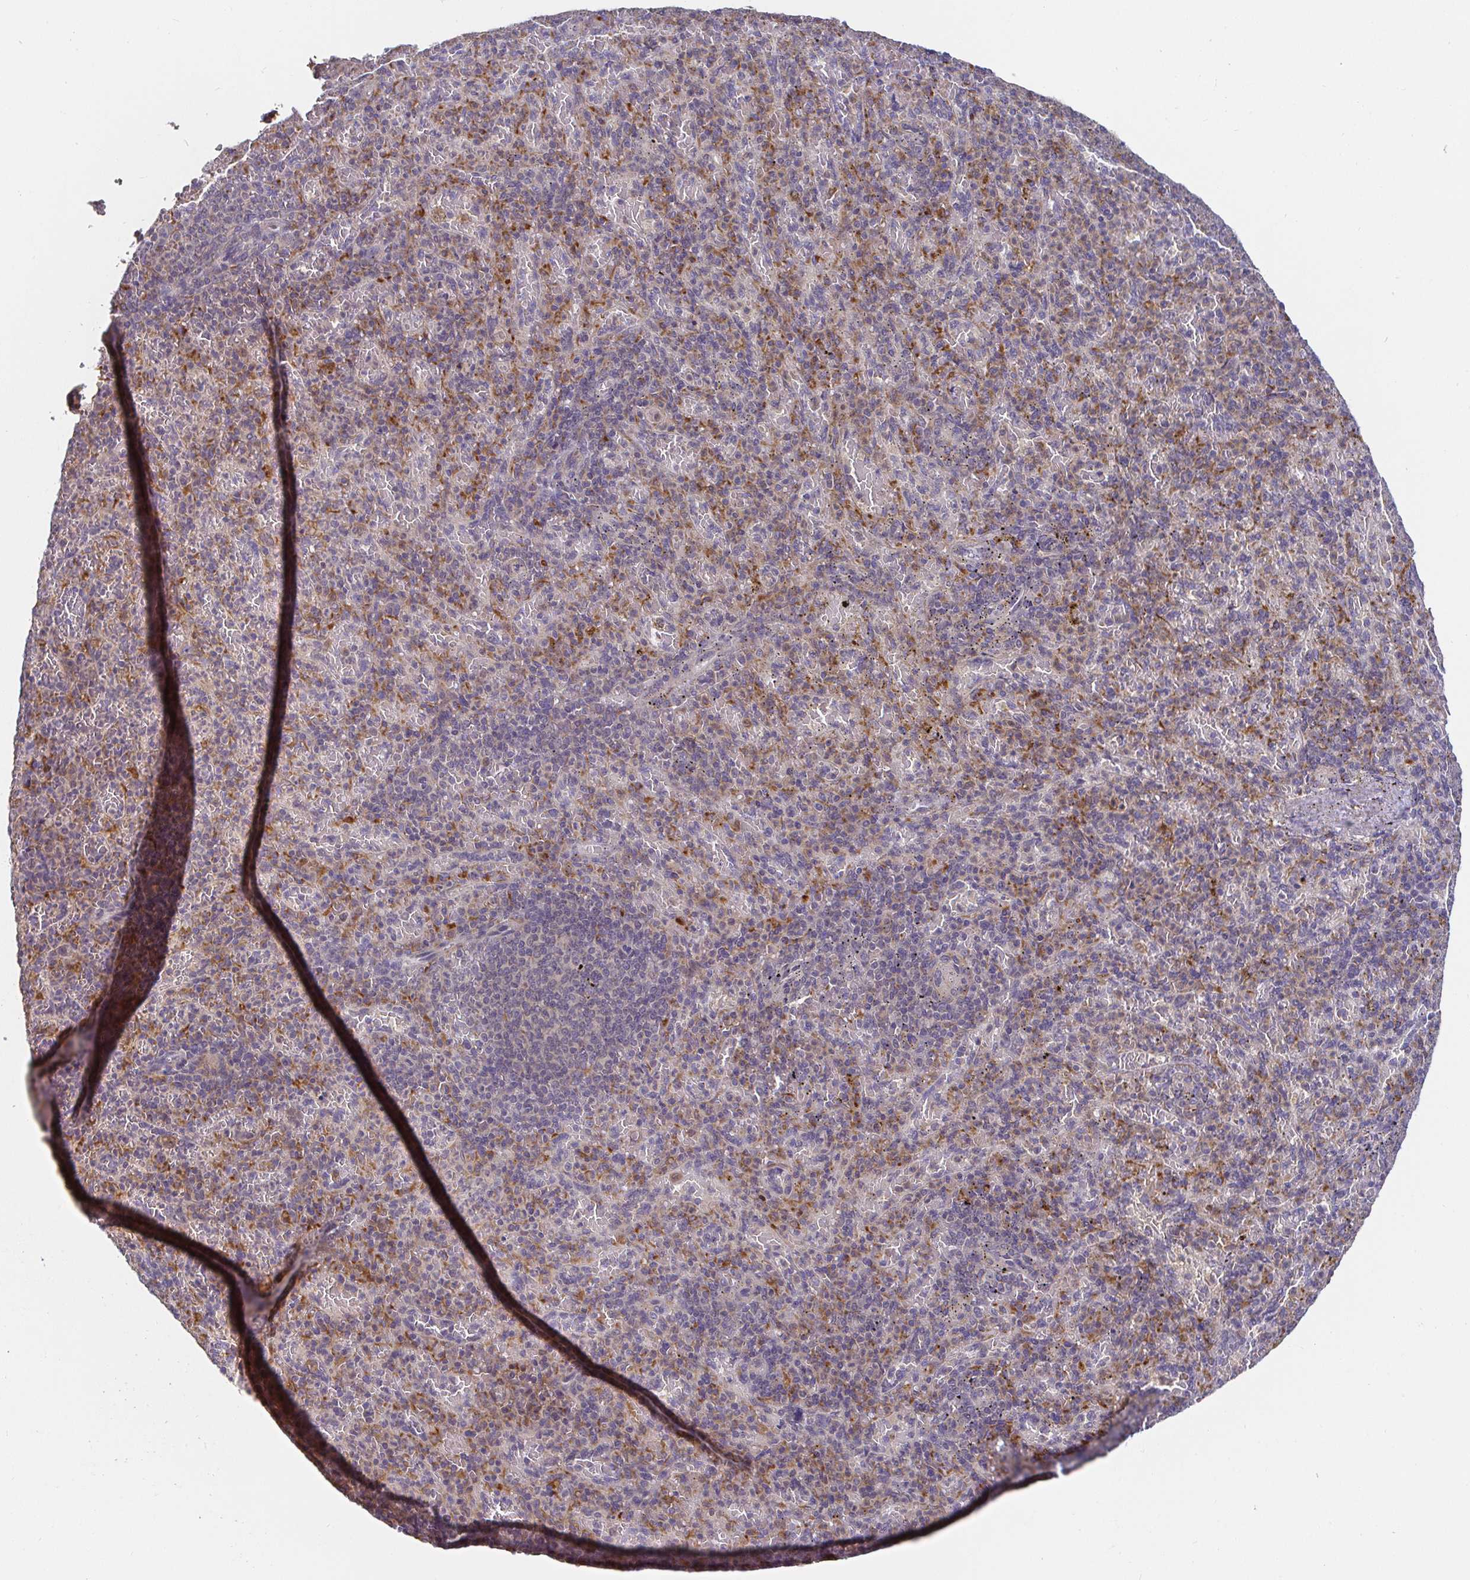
{"staining": {"intensity": "strong", "quantity": "<25%", "location": "cytoplasmic/membranous"}, "tissue": "spleen", "cell_type": "Cells in red pulp", "image_type": "normal", "snomed": [{"axis": "morphology", "description": "Normal tissue, NOS"}, {"axis": "topography", "description": "Spleen"}], "caption": "Protein staining of normal spleen demonstrates strong cytoplasmic/membranous expression in about <25% of cells in red pulp. (brown staining indicates protein expression, while blue staining denotes nuclei).", "gene": "CDH18", "patient": {"sex": "female", "age": 74}}